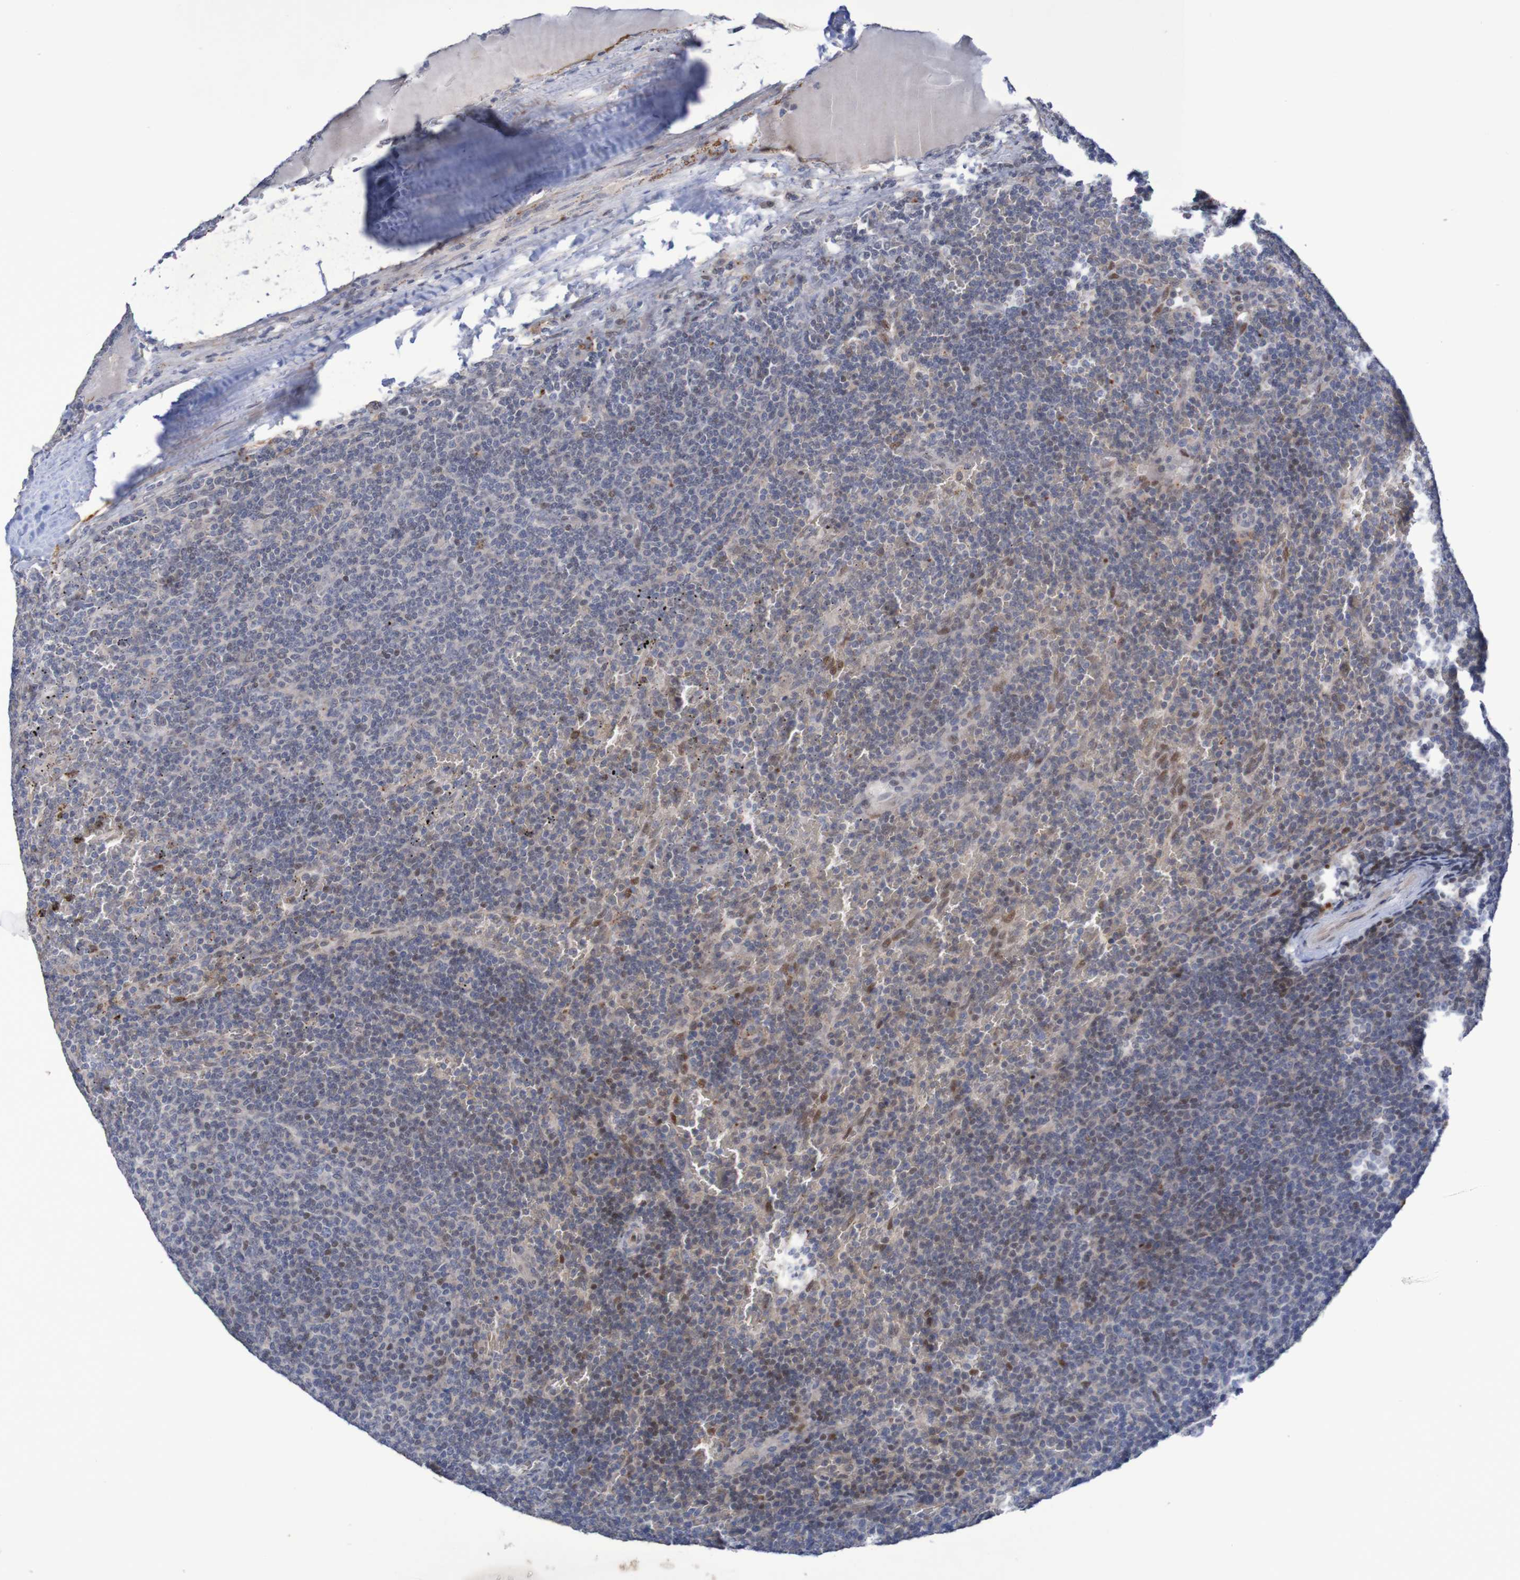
{"staining": {"intensity": "moderate", "quantity": "<25%", "location": "nuclear"}, "tissue": "lymphoma", "cell_type": "Tumor cells", "image_type": "cancer", "snomed": [{"axis": "morphology", "description": "Malignant lymphoma, non-Hodgkin's type, Low grade"}, {"axis": "topography", "description": "Spleen"}], "caption": "Human low-grade malignant lymphoma, non-Hodgkin's type stained for a protein (brown) reveals moderate nuclear positive positivity in about <25% of tumor cells.", "gene": "FBP2", "patient": {"sex": "female", "age": 50}}